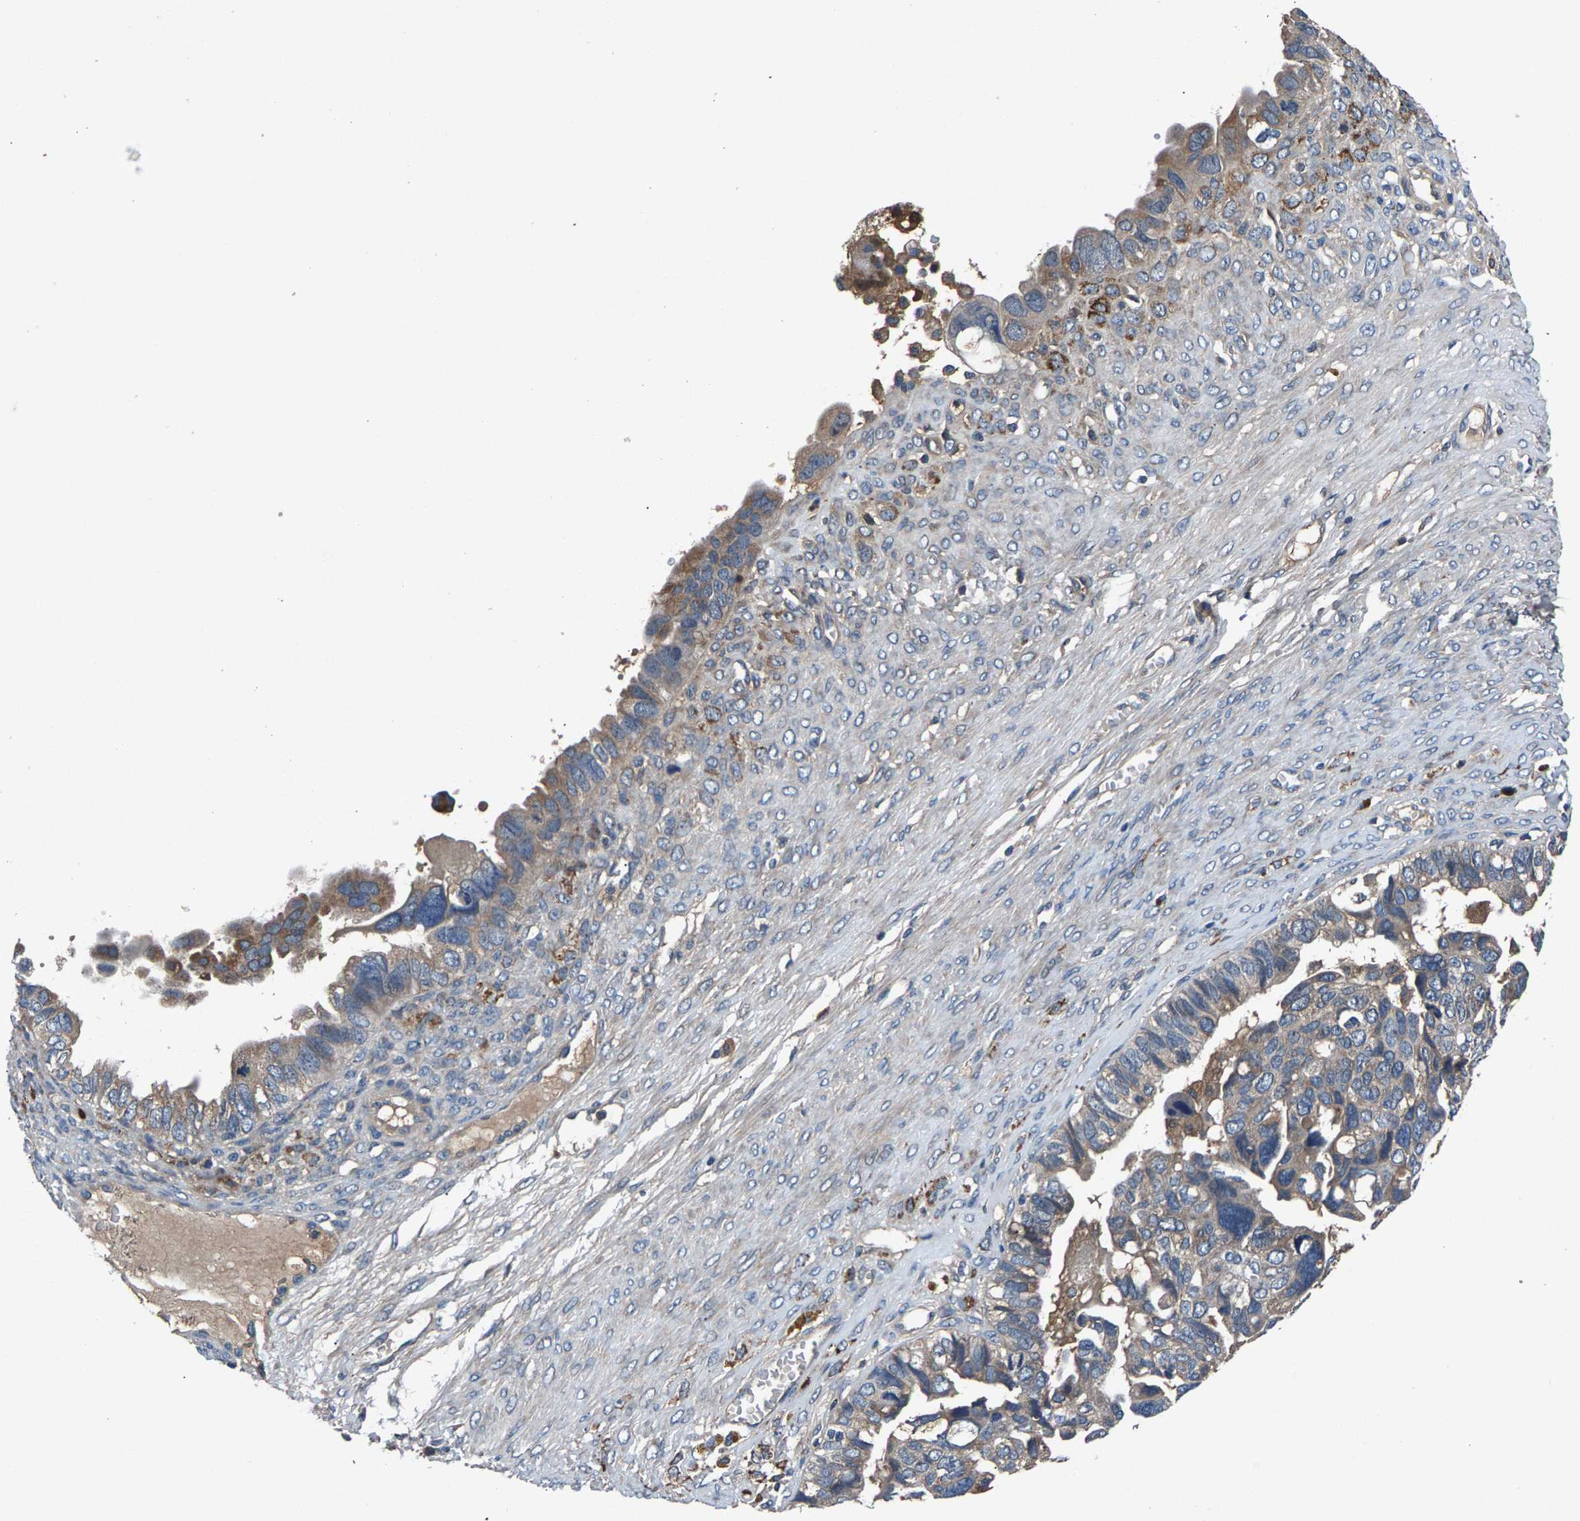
{"staining": {"intensity": "moderate", "quantity": "25%-75%", "location": "cytoplasmic/membranous"}, "tissue": "ovarian cancer", "cell_type": "Tumor cells", "image_type": "cancer", "snomed": [{"axis": "morphology", "description": "Cystadenocarcinoma, serous, NOS"}, {"axis": "topography", "description": "Ovary"}], "caption": "There is medium levels of moderate cytoplasmic/membranous staining in tumor cells of ovarian serous cystadenocarcinoma, as demonstrated by immunohistochemical staining (brown color).", "gene": "PRXL2C", "patient": {"sex": "female", "age": 79}}